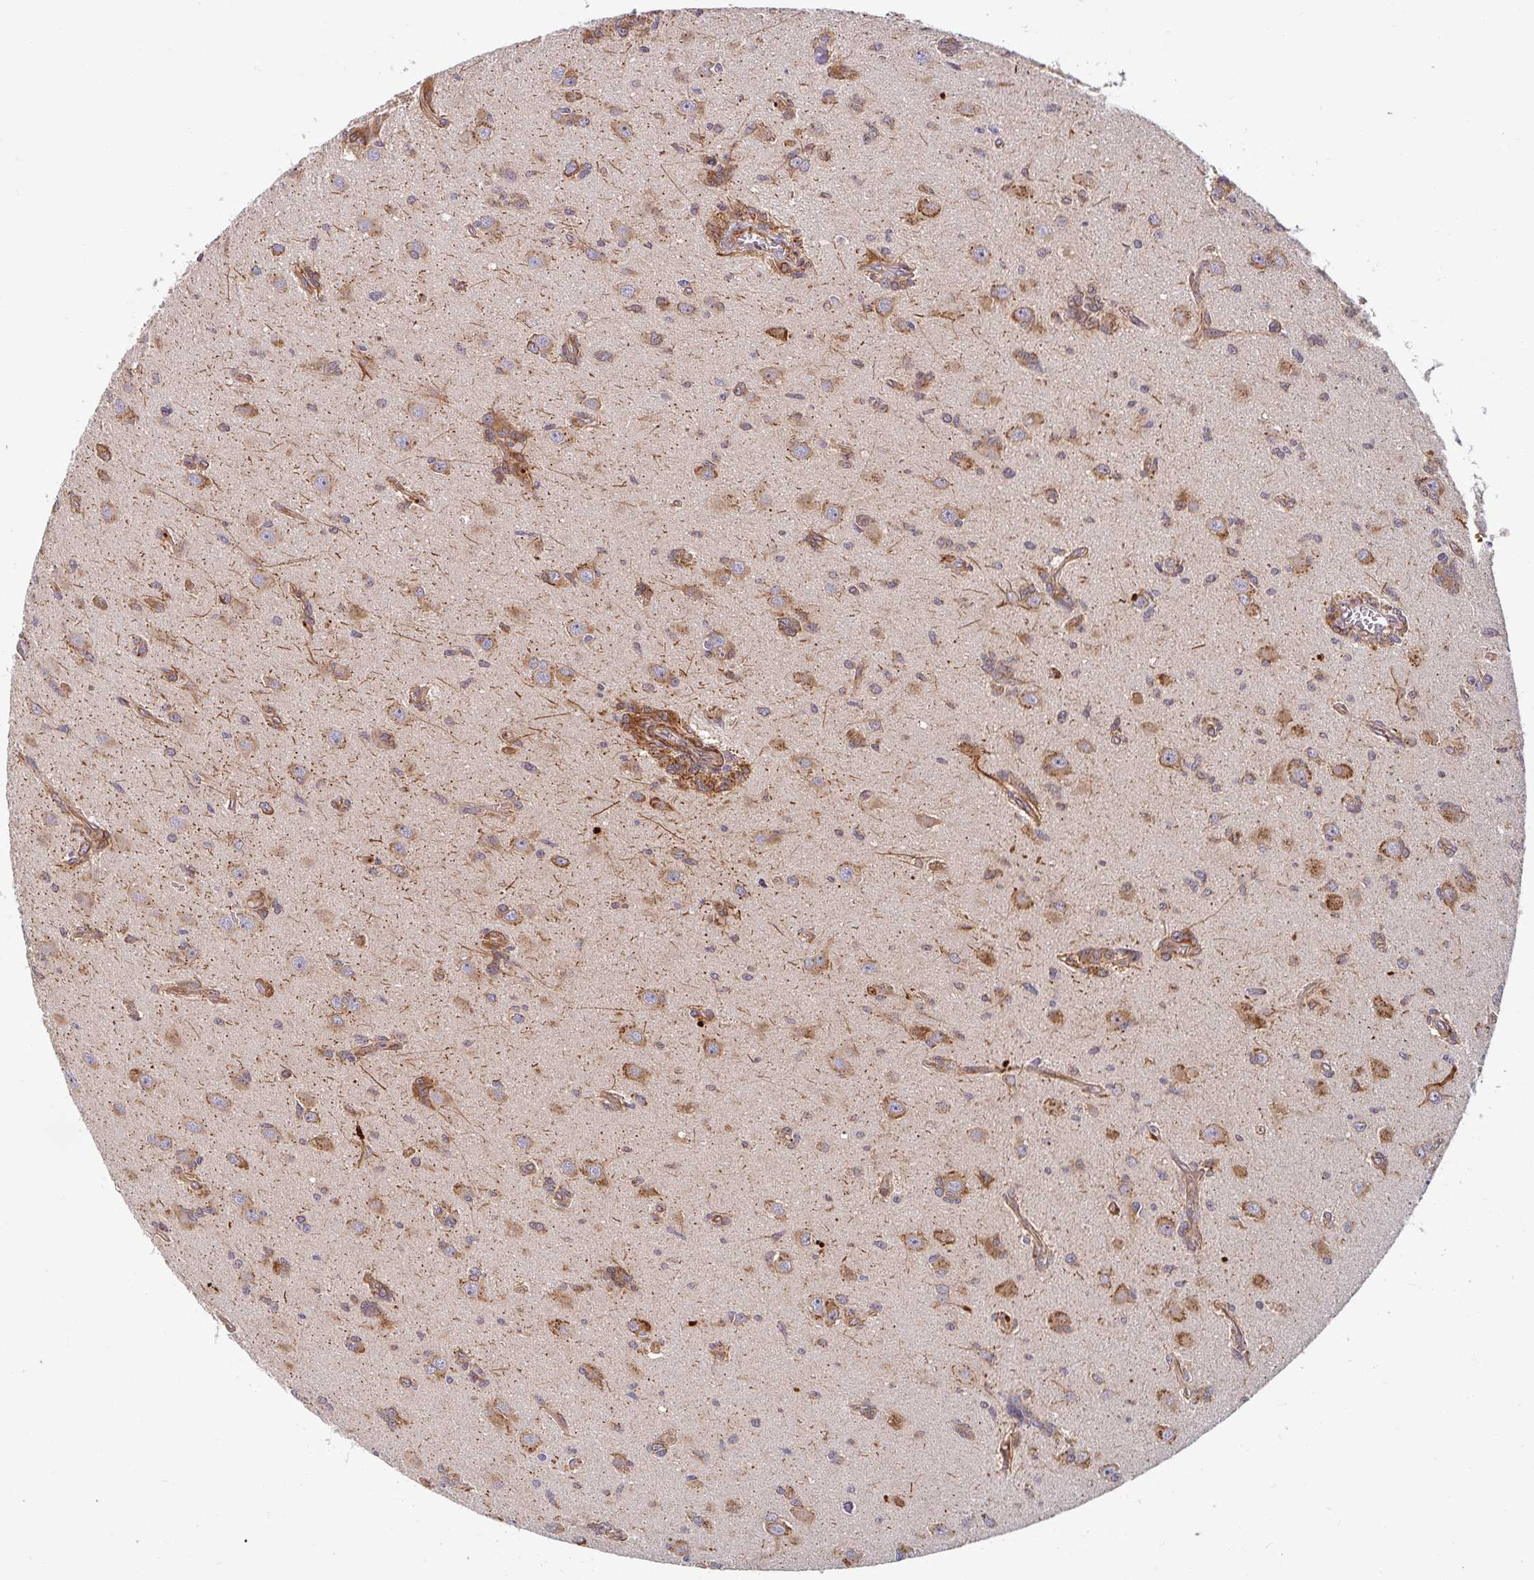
{"staining": {"intensity": "moderate", "quantity": ">75%", "location": "cytoplasmic/membranous"}, "tissue": "glioma", "cell_type": "Tumor cells", "image_type": "cancer", "snomed": [{"axis": "morphology", "description": "Glioma, malignant, High grade"}, {"axis": "topography", "description": "Brain"}], "caption": "The photomicrograph shows a brown stain indicating the presence of a protein in the cytoplasmic/membranous of tumor cells in high-grade glioma (malignant).", "gene": "BTF3", "patient": {"sex": "male", "age": 67}}